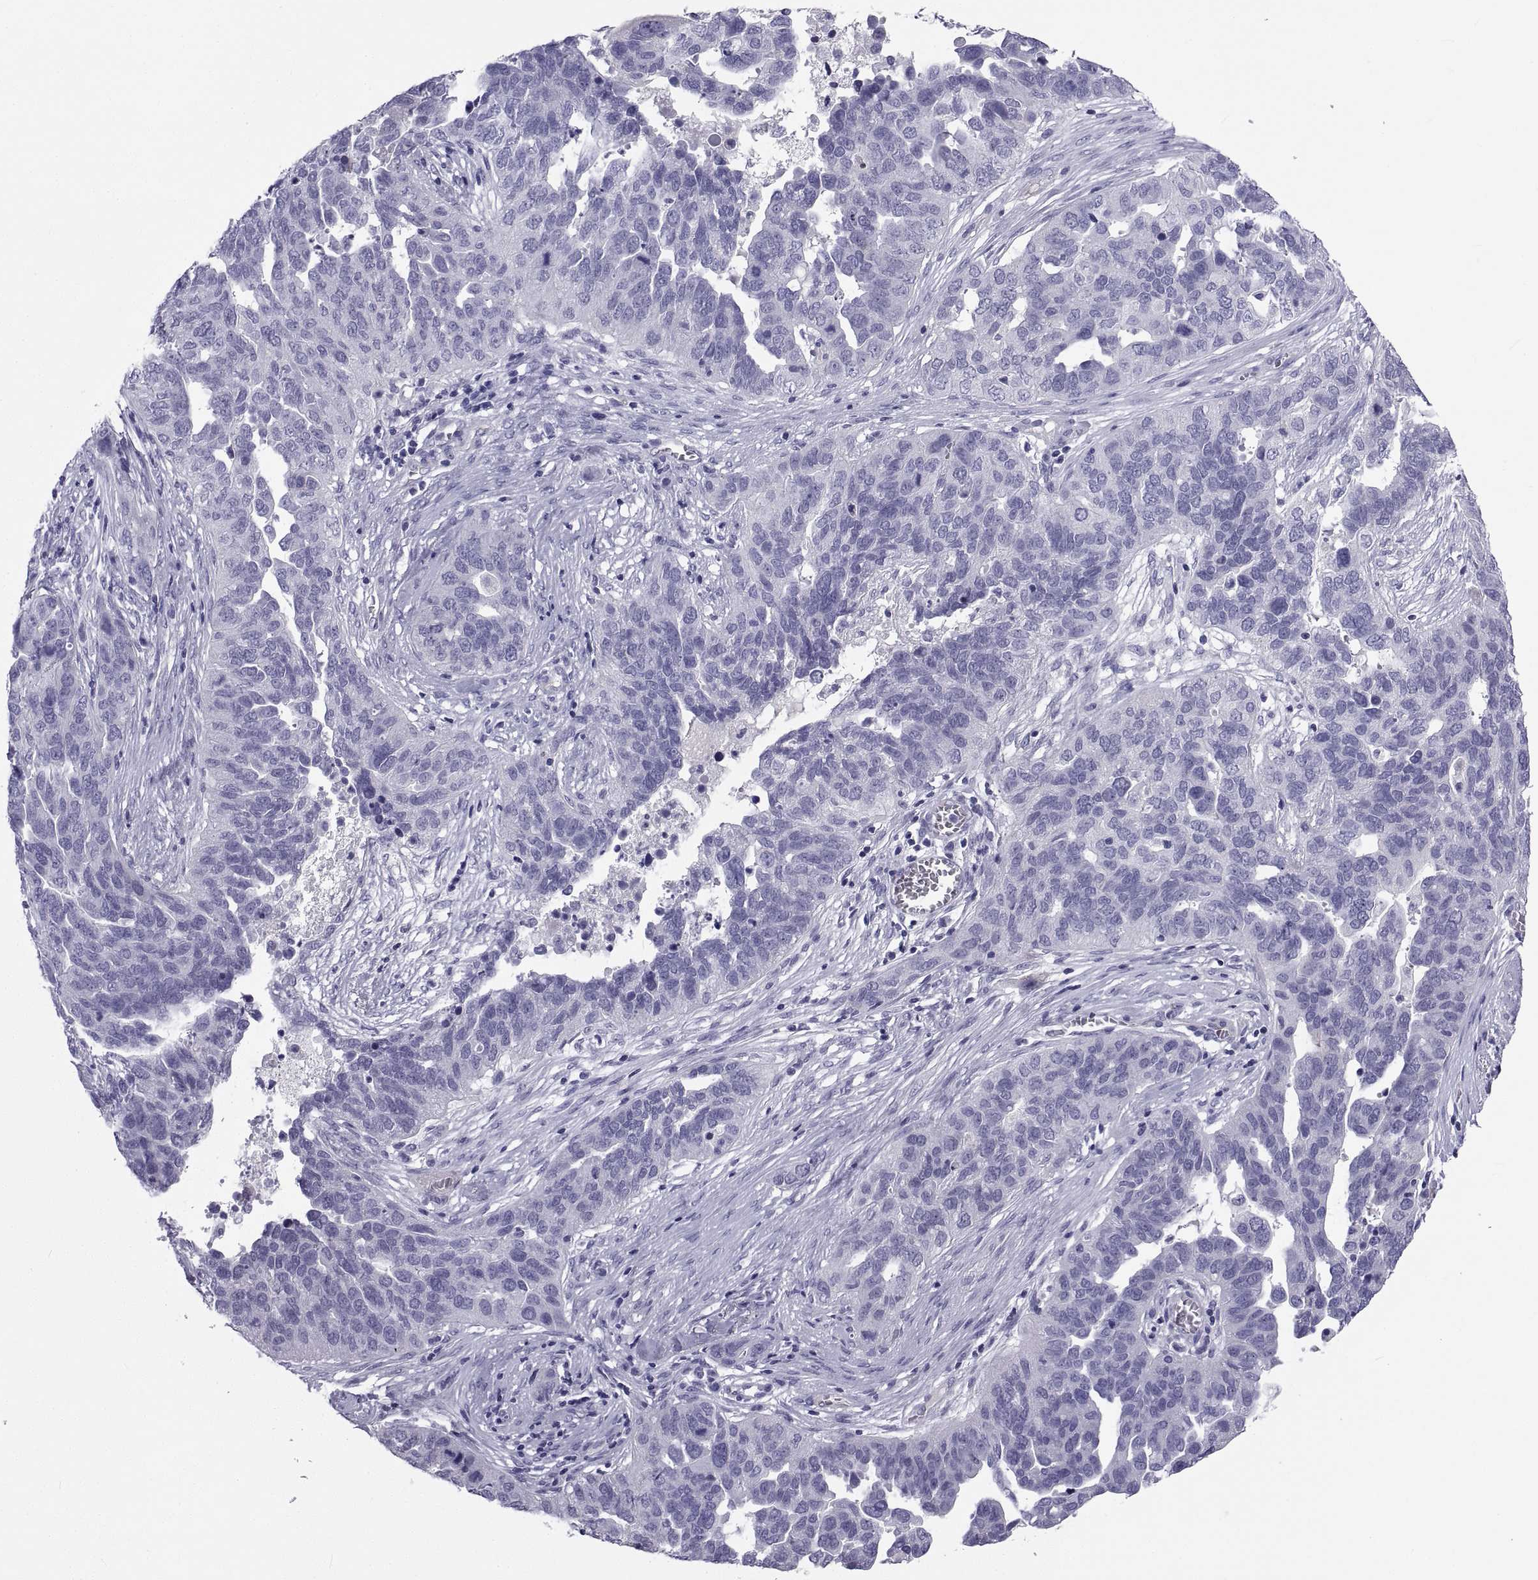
{"staining": {"intensity": "negative", "quantity": "none", "location": "none"}, "tissue": "ovarian cancer", "cell_type": "Tumor cells", "image_type": "cancer", "snomed": [{"axis": "morphology", "description": "Carcinoma, endometroid"}, {"axis": "topography", "description": "Soft tissue"}, {"axis": "topography", "description": "Ovary"}], "caption": "A high-resolution micrograph shows immunohistochemistry staining of ovarian cancer, which reveals no significant staining in tumor cells.", "gene": "NPTX2", "patient": {"sex": "female", "age": 52}}